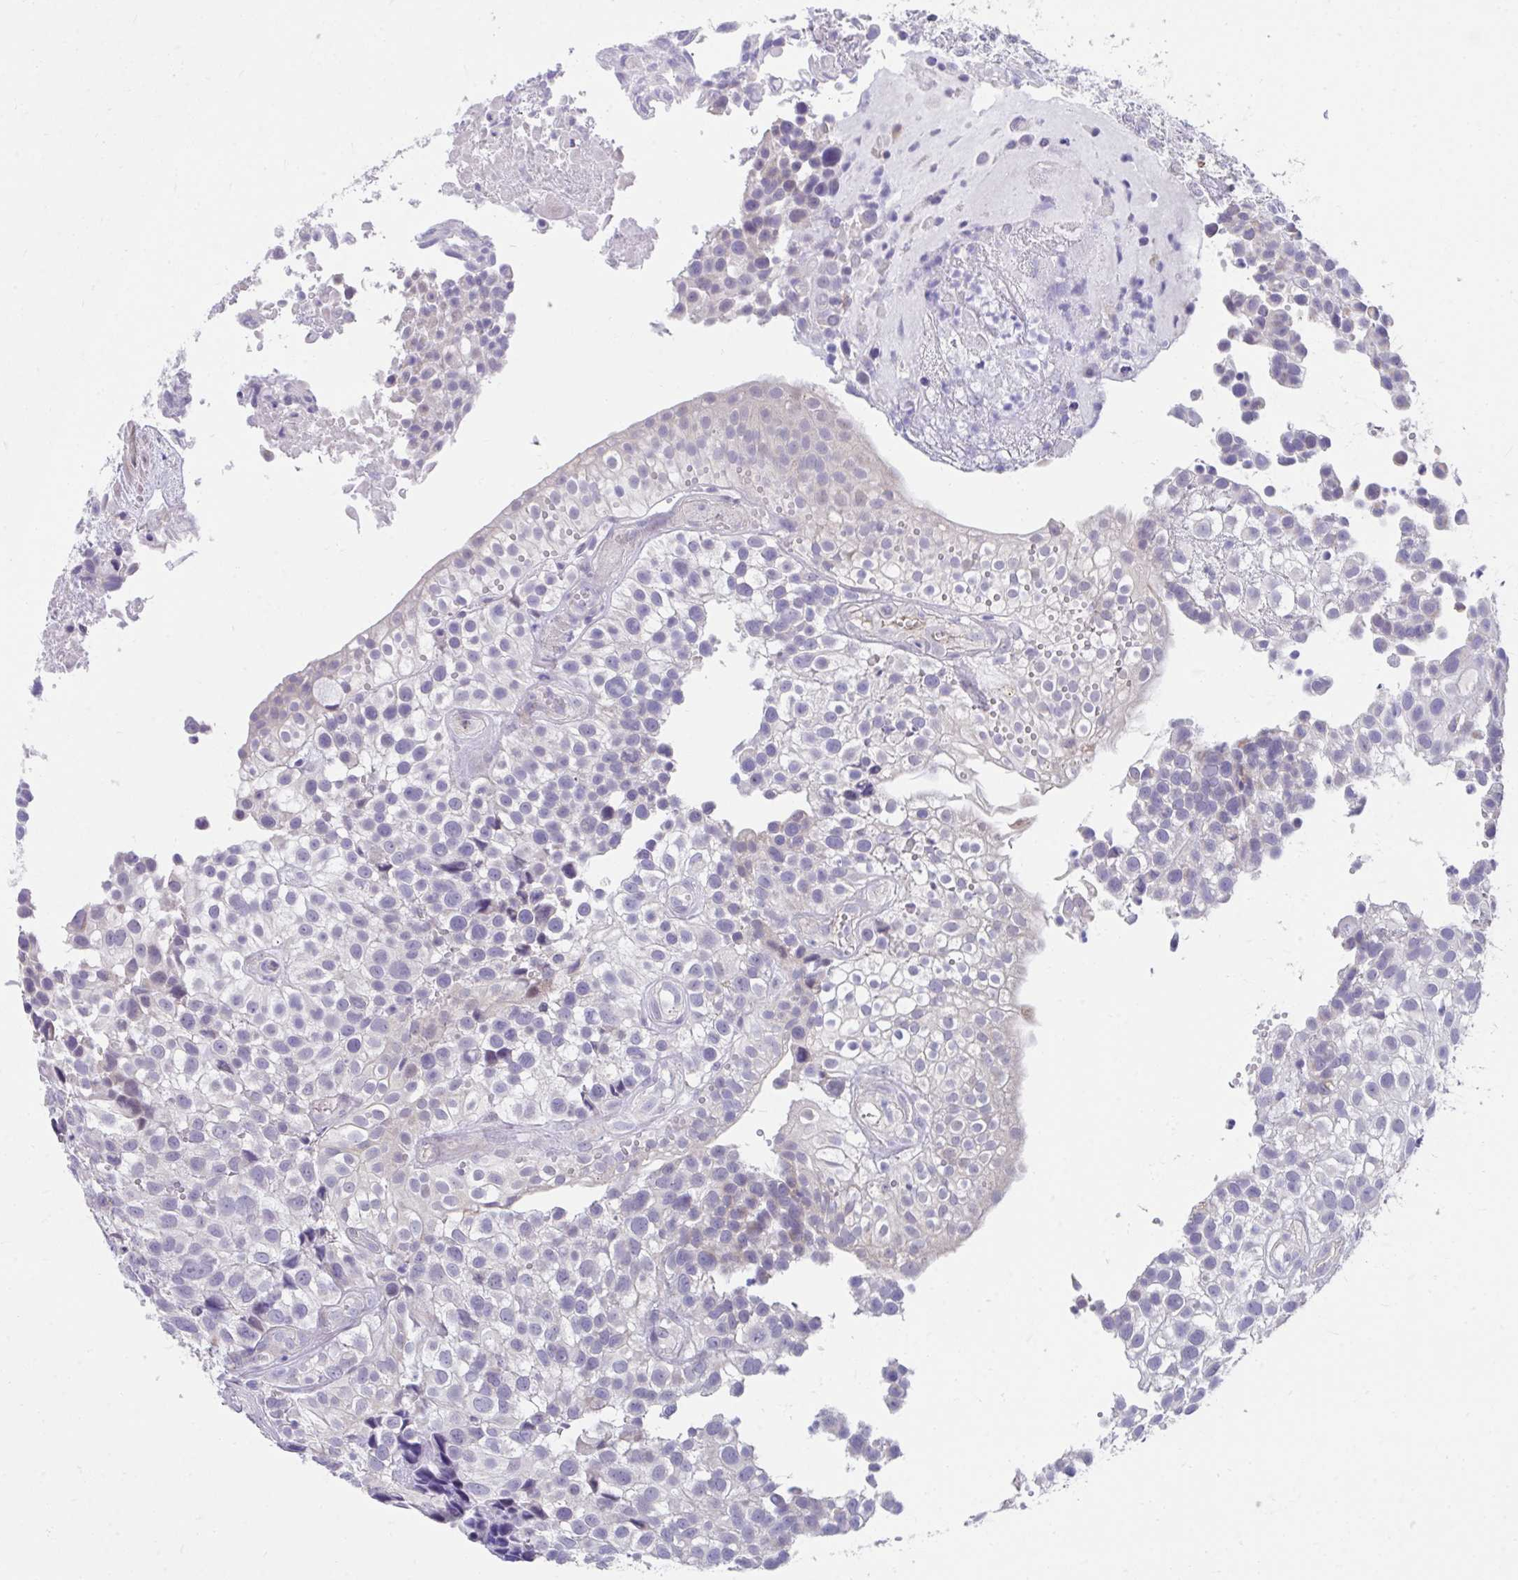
{"staining": {"intensity": "negative", "quantity": "none", "location": "none"}, "tissue": "urothelial cancer", "cell_type": "Tumor cells", "image_type": "cancer", "snomed": [{"axis": "morphology", "description": "Urothelial carcinoma, High grade"}, {"axis": "topography", "description": "Urinary bladder"}], "caption": "This is an IHC micrograph of urothelial cancer. There is no expression in tumor cells.", "gene": "SLAMF7", "patient": {"sex": "male", "age": 56}}